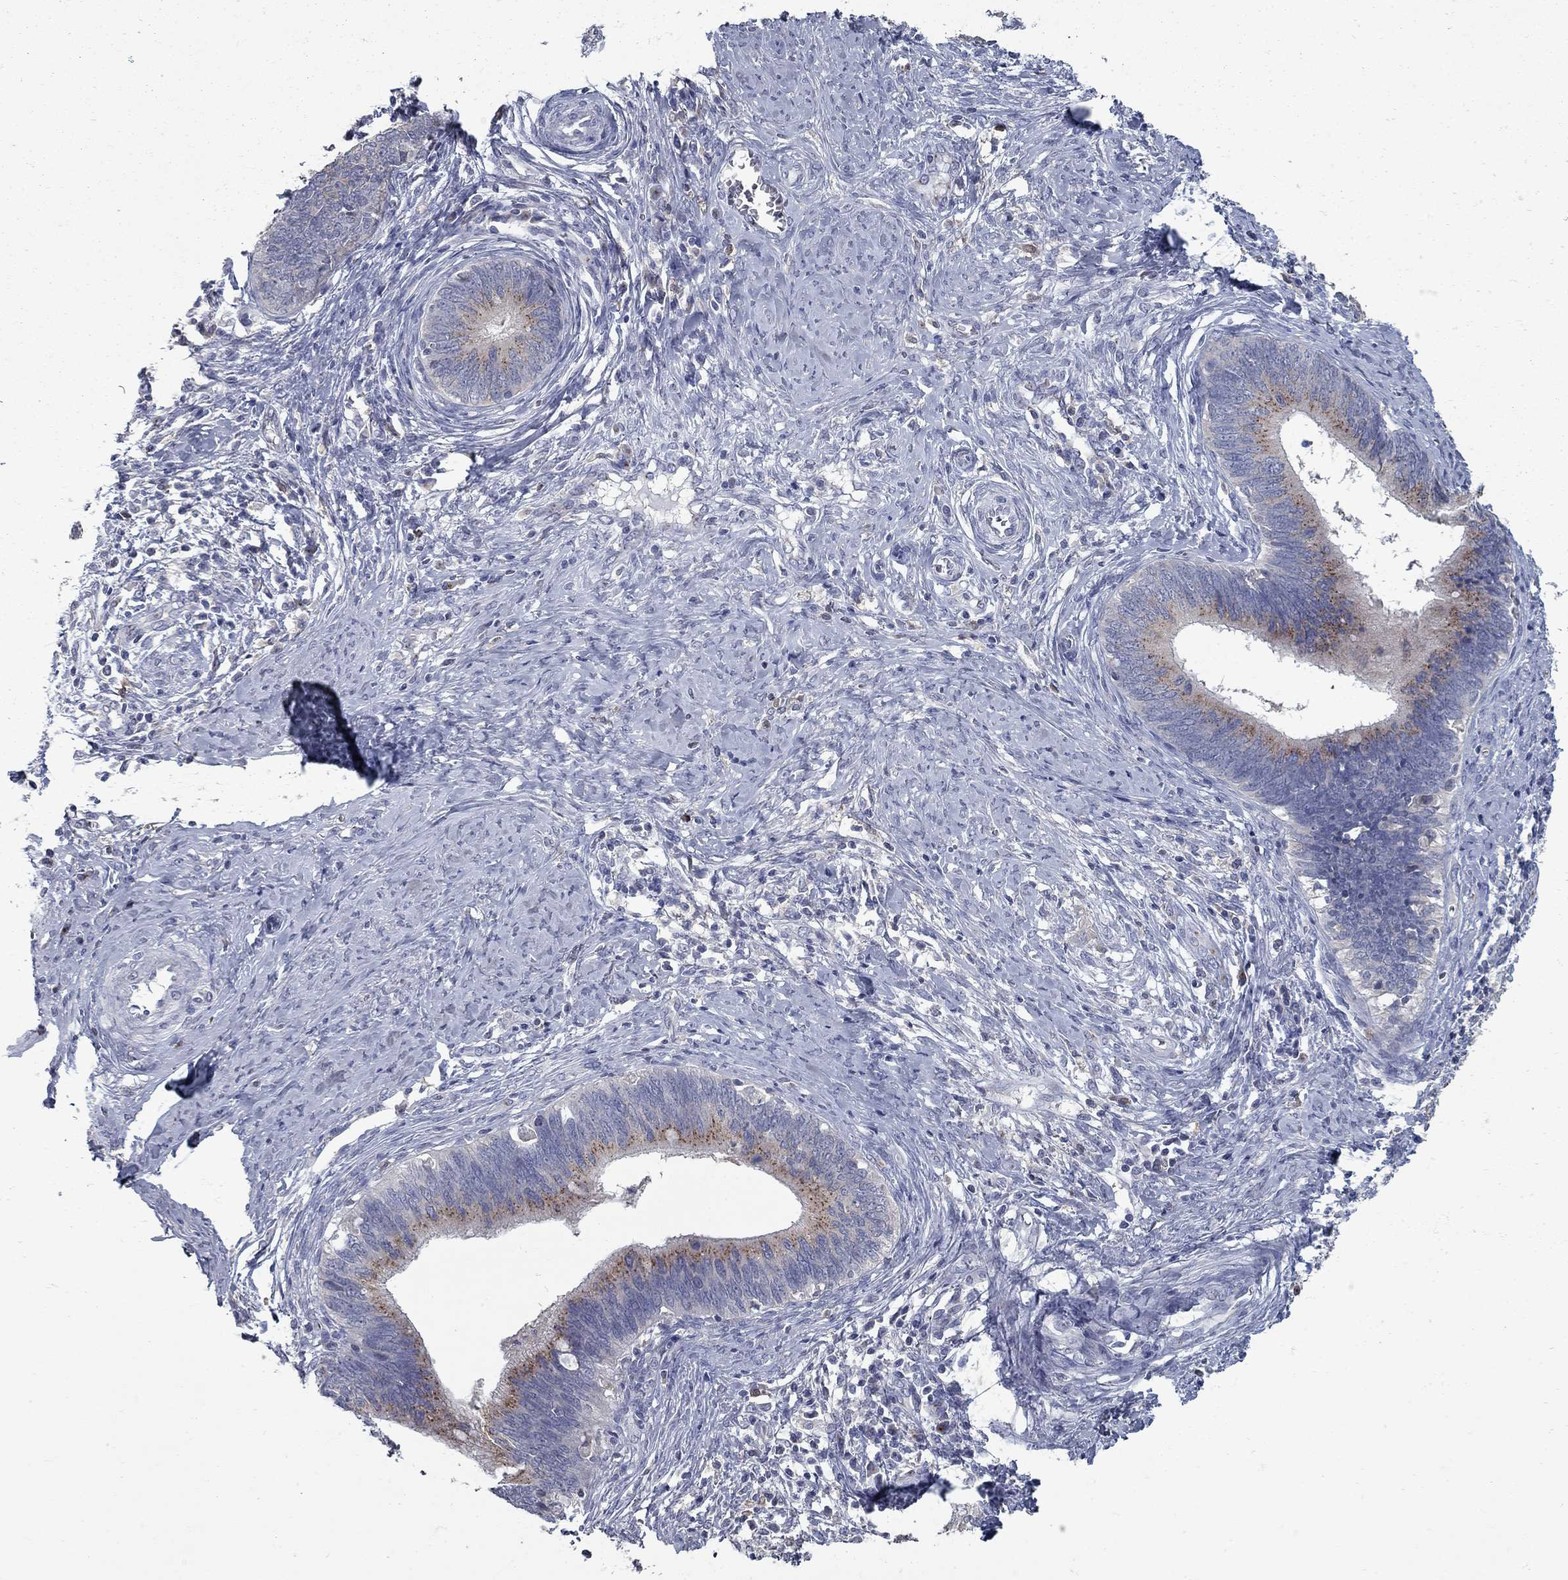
{"staining": {"intensity": "moderate", "quantity": "25%-75%", "location": "cytoplasmic/membranous"}, "tissue": "cervical cancer", "cell_type": "Tumor cells", "image_type": "cancer", "snomed": [{"axis": "morphology", "description": "Adenocarcinoma, NOS"}, {"axis": "topography", "description": "Cervix"}], "caption": "Protein staining exhibits moderate cytoplasmic/membranous staining in approximately 25%-75% of tumor cells in cervical cancer.", "gene": "KIAA0319L", "patient": {"sex": "female", "age": 42}}